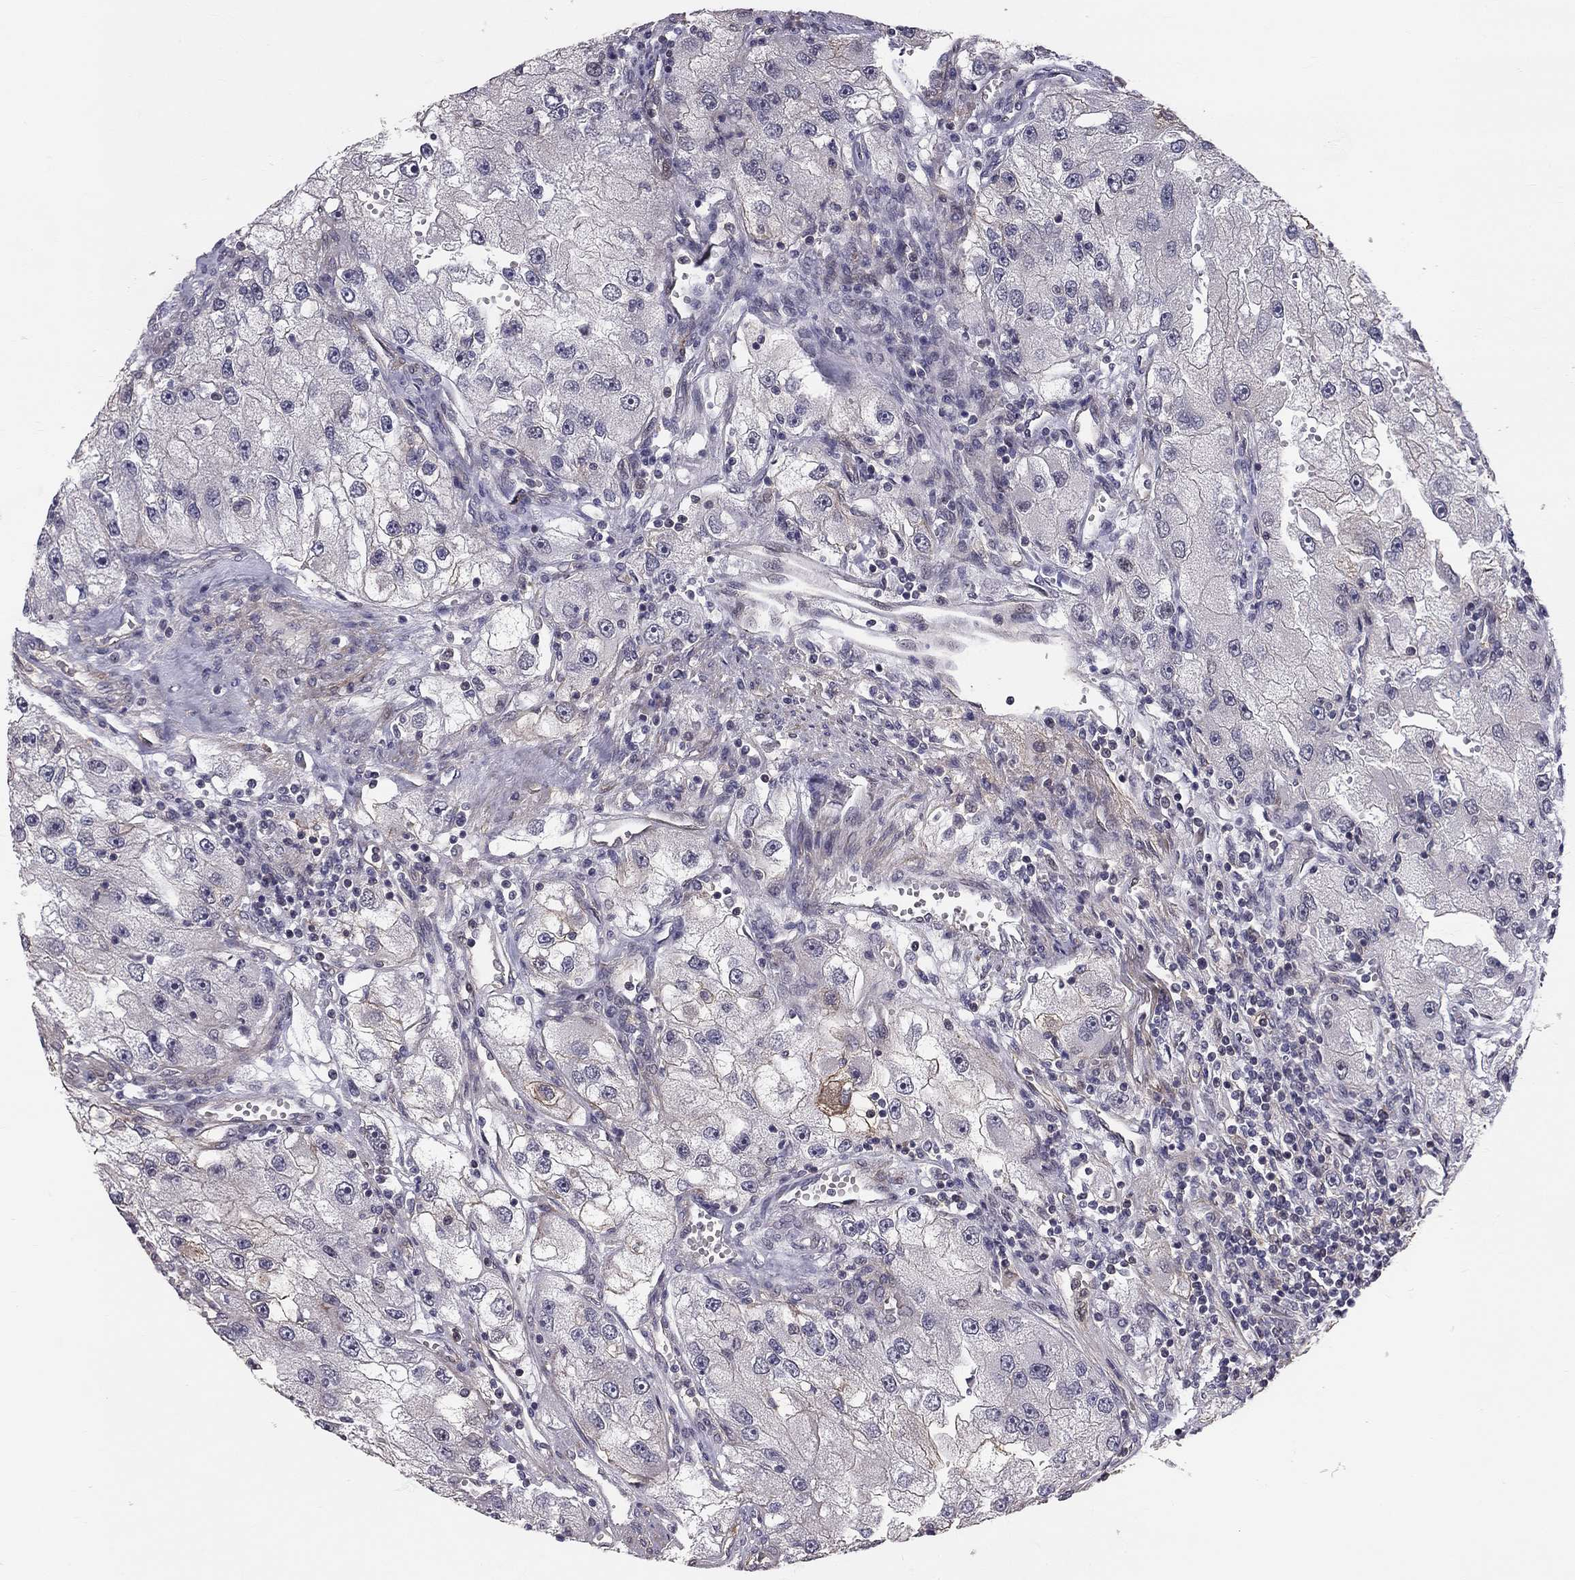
{"staining": {"intensity": "negative", "quantity": "none", "location": "none"}, "tissue": "renal cancer", "cell_type": "Tumor cells", "image_type": "cancer", "snomed": [{"axis": "morphology", "description": "Adenocarcinoma, NOS"}, {"axis": "topography", "description": "Kidney"}], "caption": "This is an immunohistochemistry (IHC) micrograph of human renal adenocarcinoma. There is no positivity in tumor cells.", "gene": "GJB4", "patient": {"sex": "male", "age": 63}}